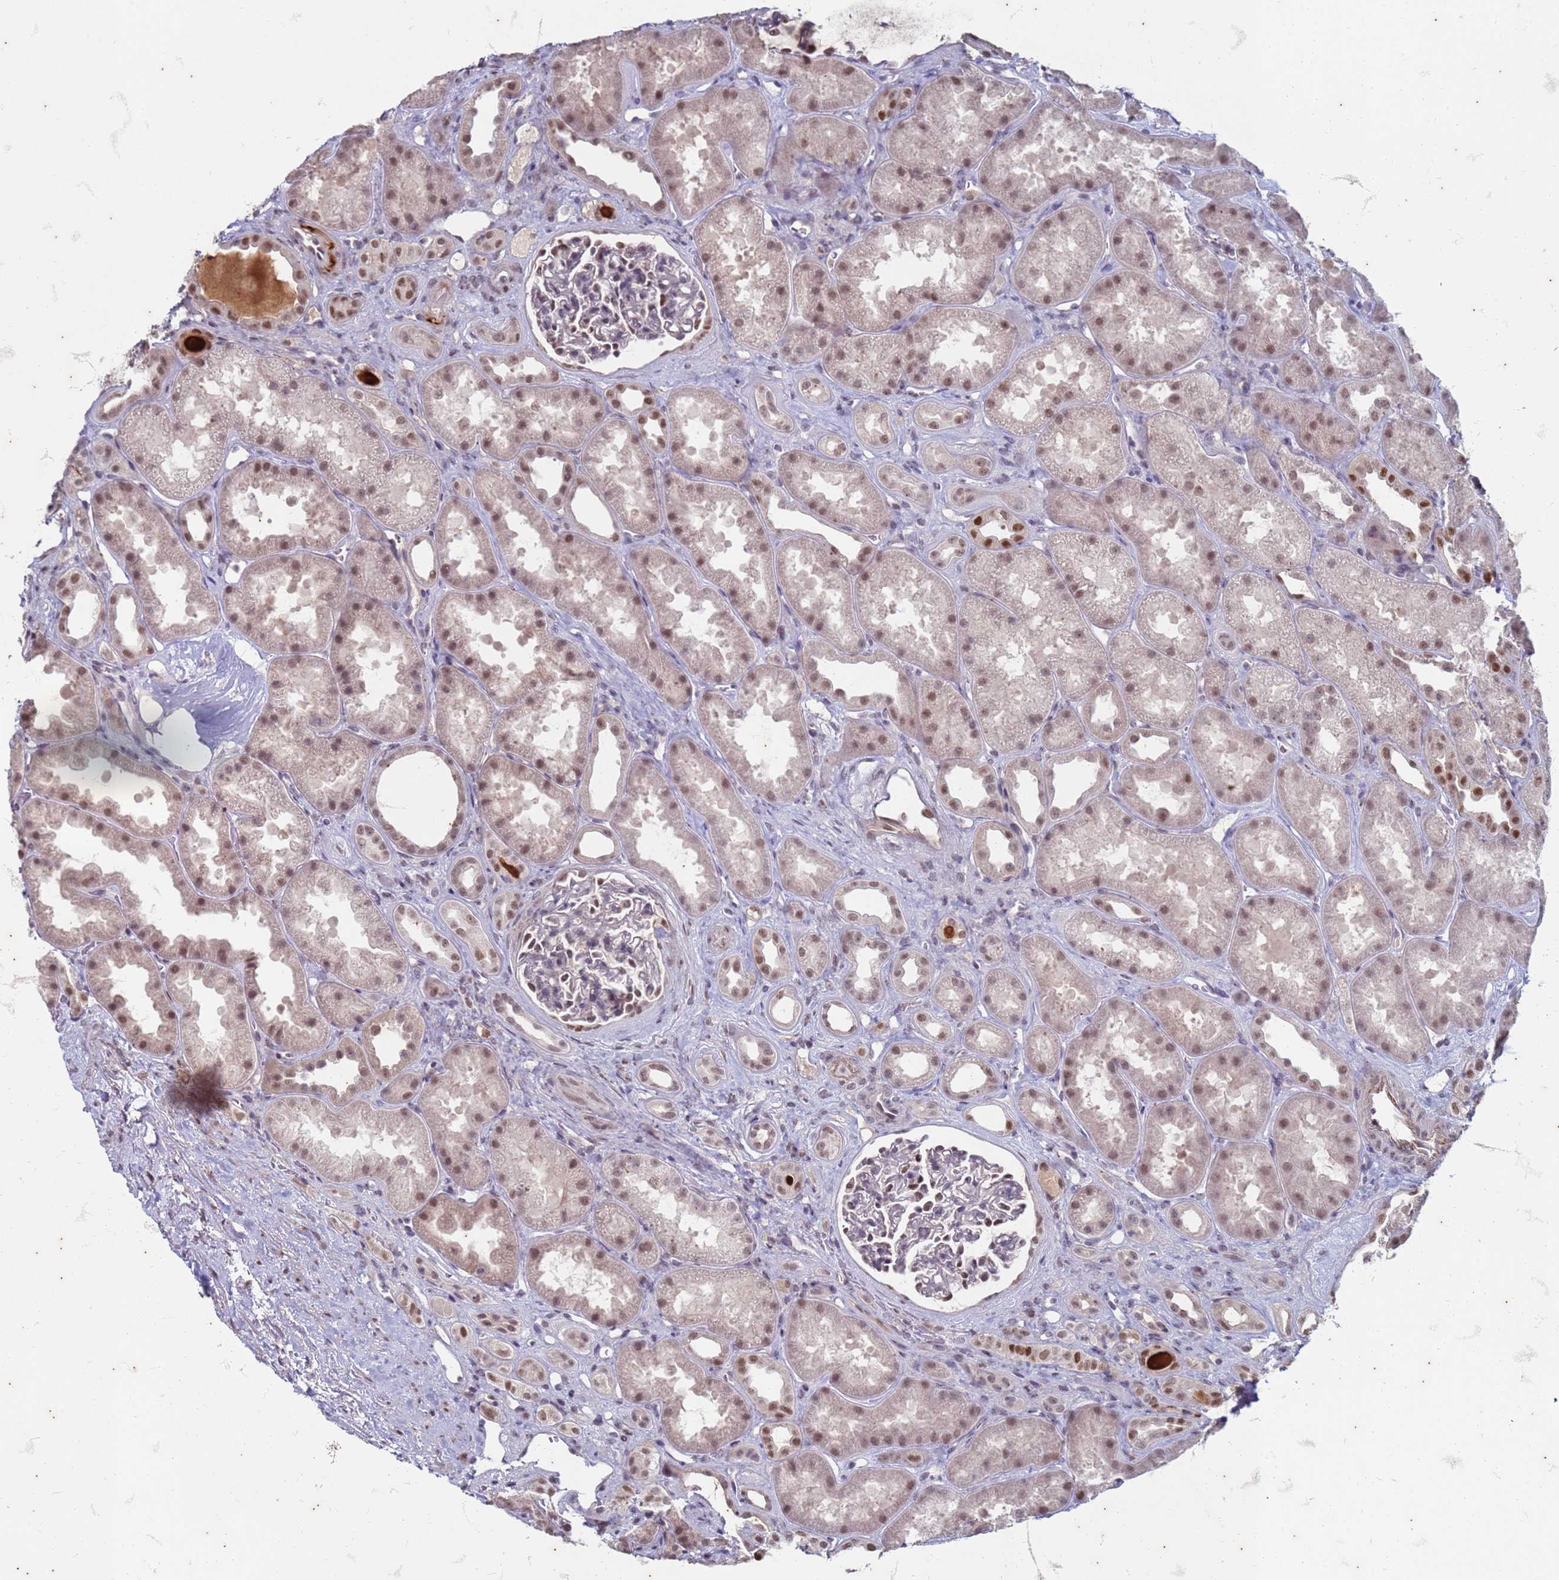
{"staining": {"intensity": "moderate", "quantity": "25%-75%", "location": "nuclear"}, "tissue": "kidney", "cell_type": "Cells in glomeruli", "image_type": "normal", "snomed": [{"axis": "morphology", "description": "Normal tissue, NOS"}, {"axis": "topography", "description": "Kidney"}], "caption": "Immunohistochemistry (IHC) of normal human kidney shows medium levels of moderate nuclear staining in approximately 25%-75% of cells in glomeruli.", "gene": "TRMT6", "patient": {"sex": "male", "age": 61}}